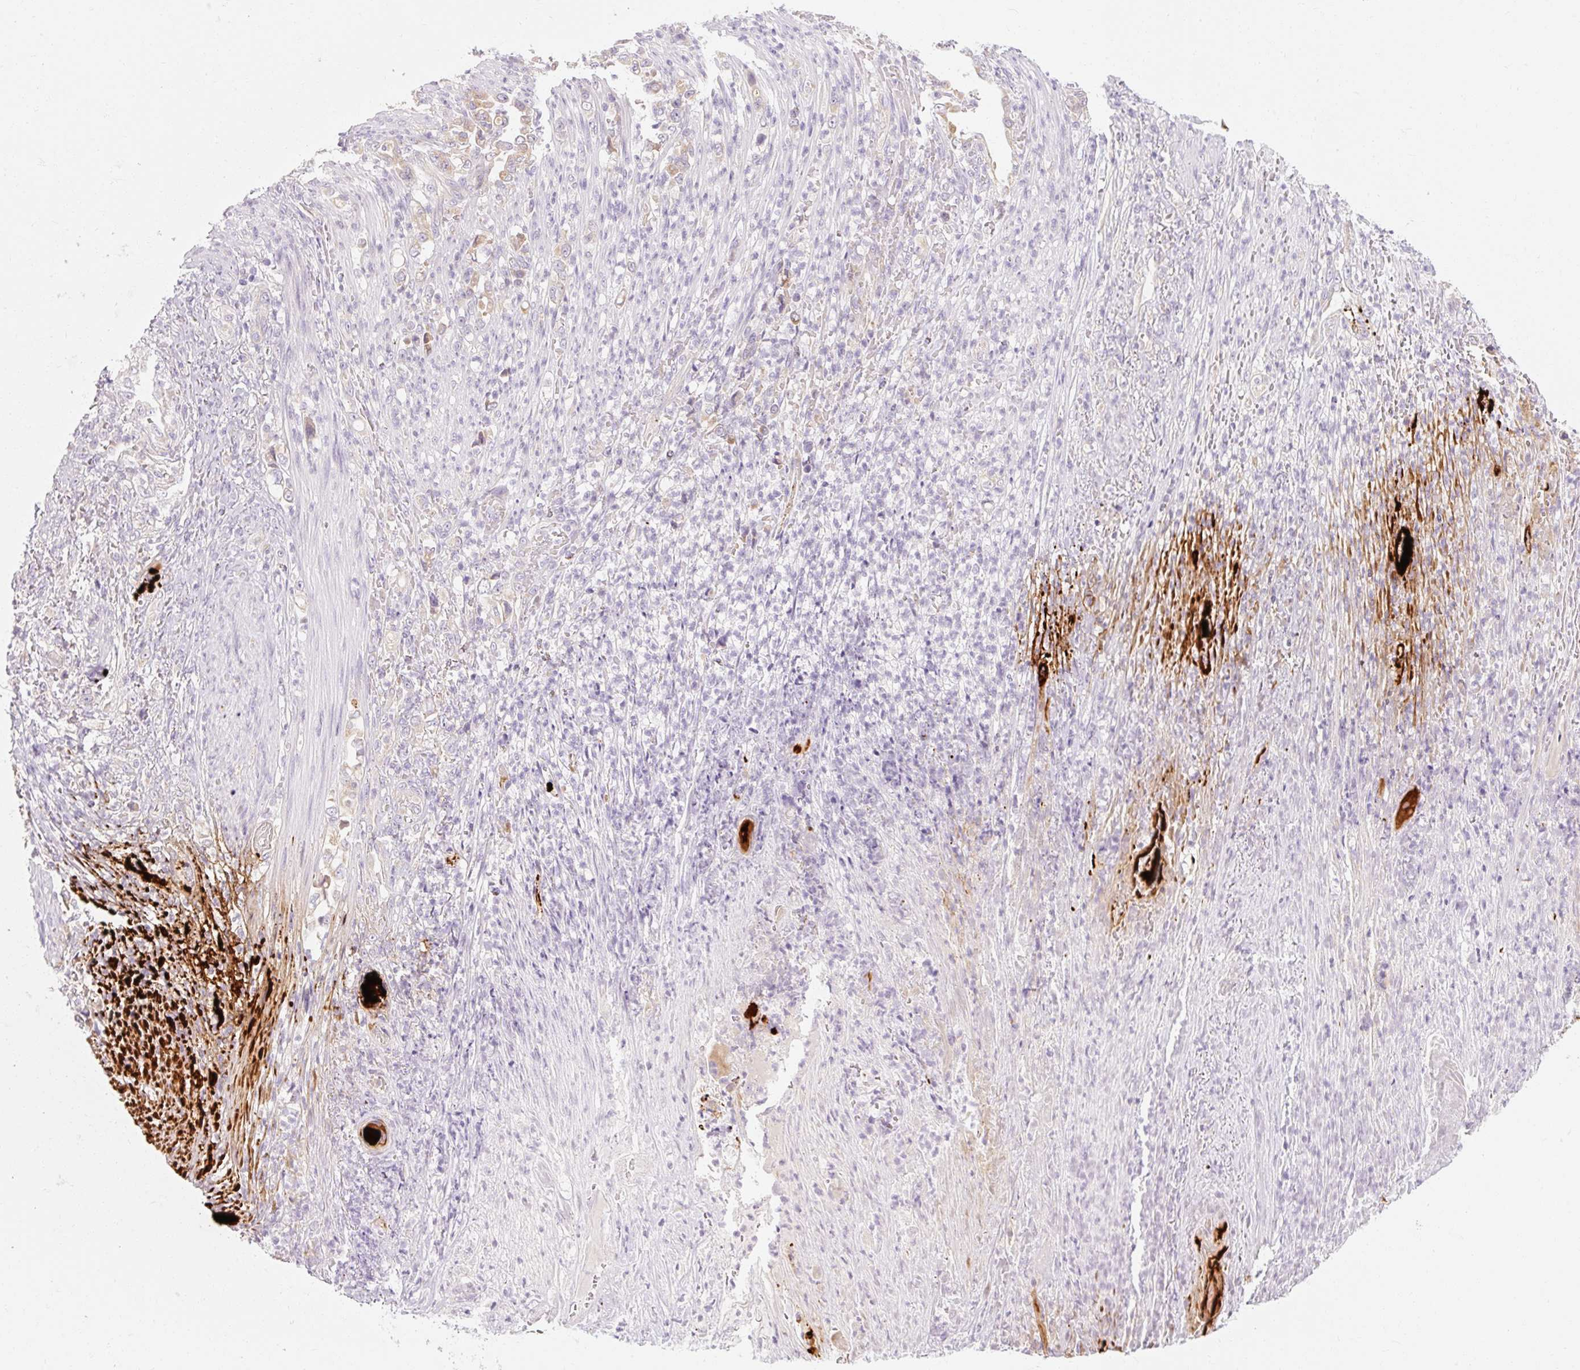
{"staining": {"intensity": "weak", "quantity": ">75%", "location": "cytoplasmic/membranous"}, "tissue": "stomach cancer", "cell_type": "Tumor cells", "image_type": "cancer", "snomed": [{"axis": "morphology", "description": "Normal tissue, NOS"}, {"axis": "morphology", "description": "Adenocarcinoma, NOS"}, {"axis": "topography", "description": "Stomach"}], "caption": "Human adenocarcinoma (stomach) stained with a protein marker reveals weak staining in tumor cells.", "gene": "MYO1D", "patient": {"sex": "female", "age": 79}}